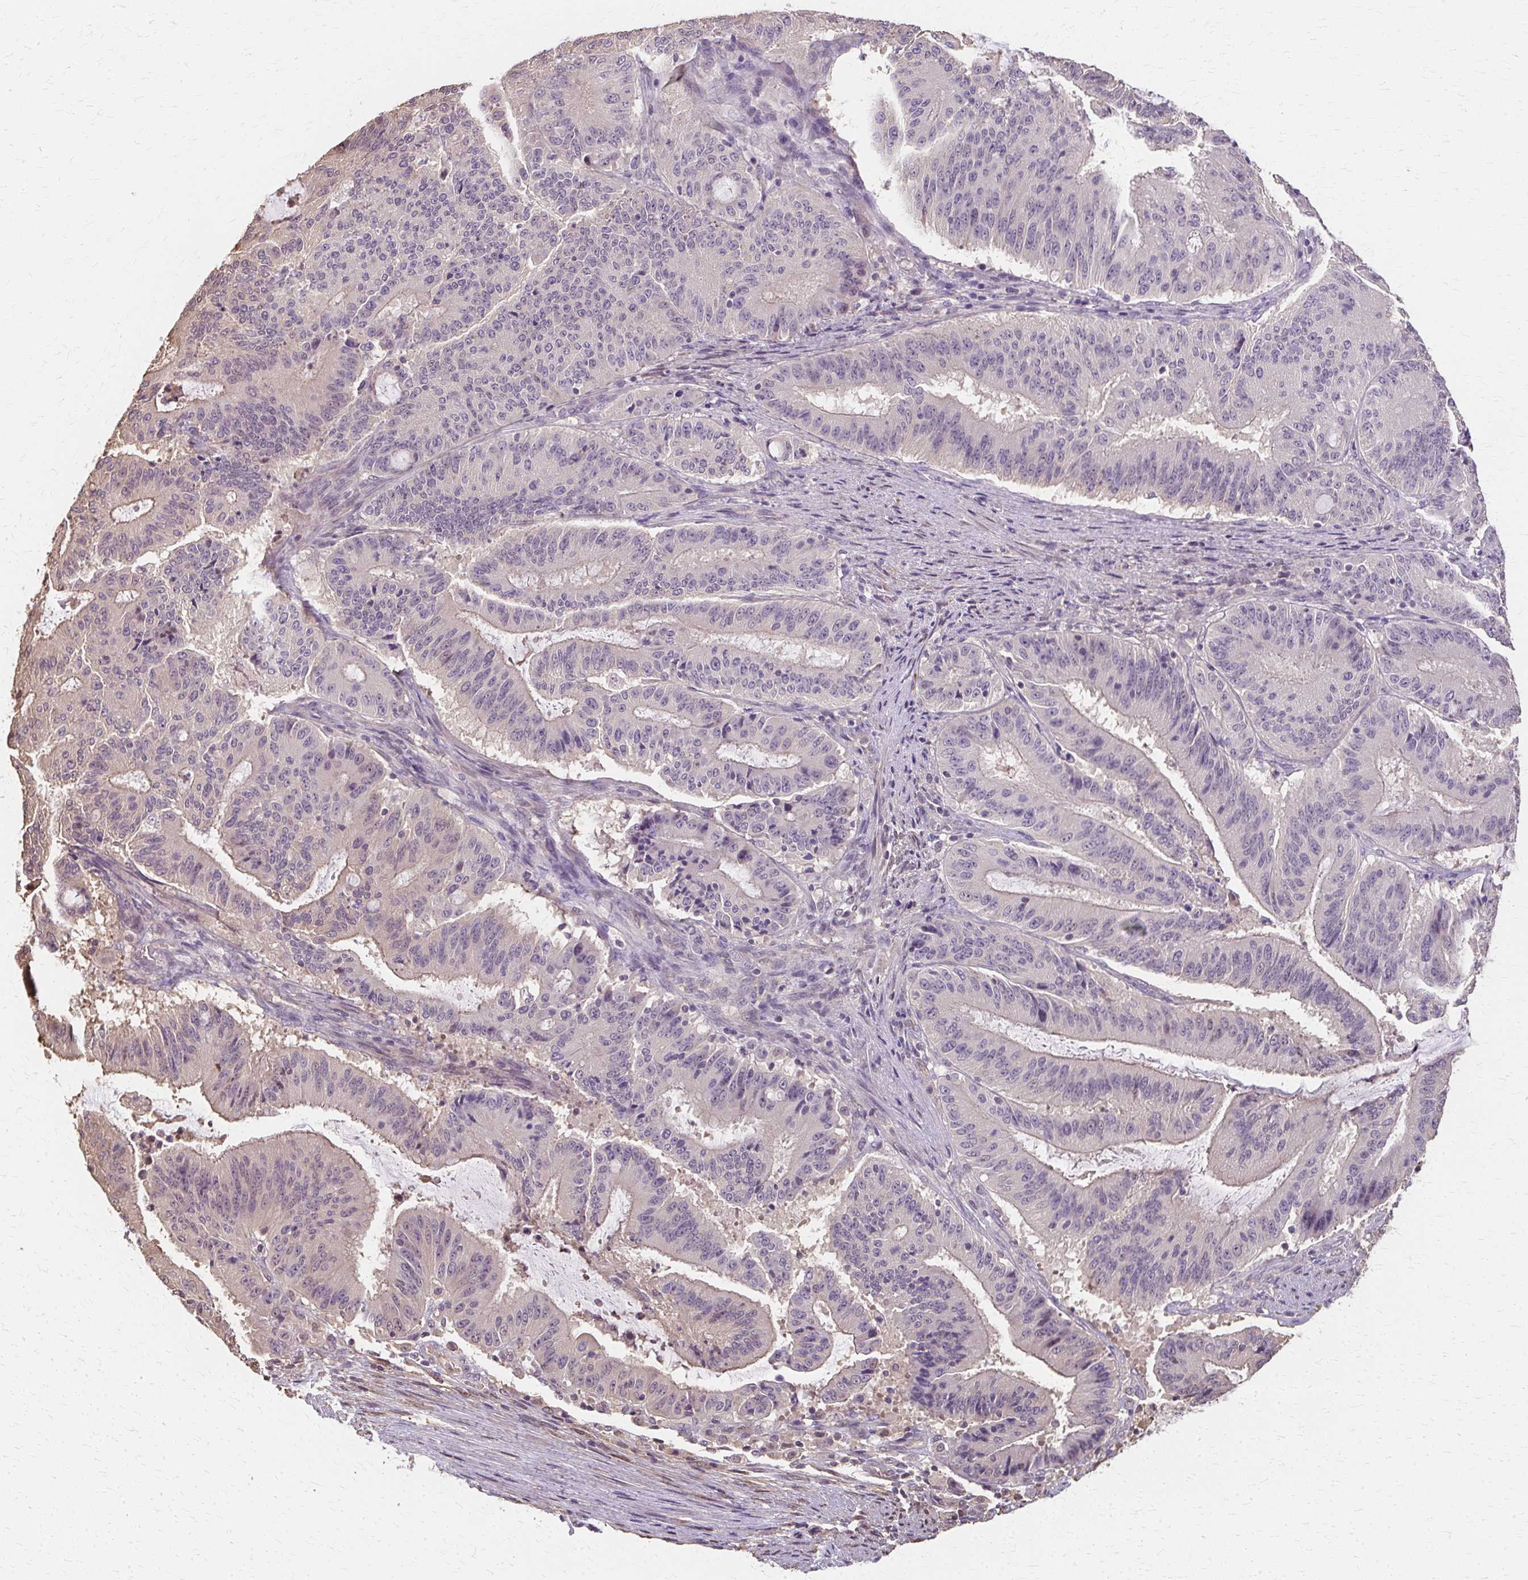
{"staining": {"intensity": "weak", "quantity": "<25%", "location": "cytoplasmic/membranous"}, "tissue": "liver cancer", "cell_type": "Tumor cells", "image_type": "cancer", "snomed": [{"axis": "morphology", "description": "Normal tissue, NOS"}, {"axis": "morphology", "description": "Cholangiocarcinoma"}, {"axis": "topography", "description": "Liver"}, {"axis": "topography", "description": "Peripheral nerve tissue"}], "caption": "DAB immunohistochemical staining of liver cancer shows no significant expression in tumor cells.", "gene": "RABGAP1L", "patient": {"sex": "female", "age": 73}}